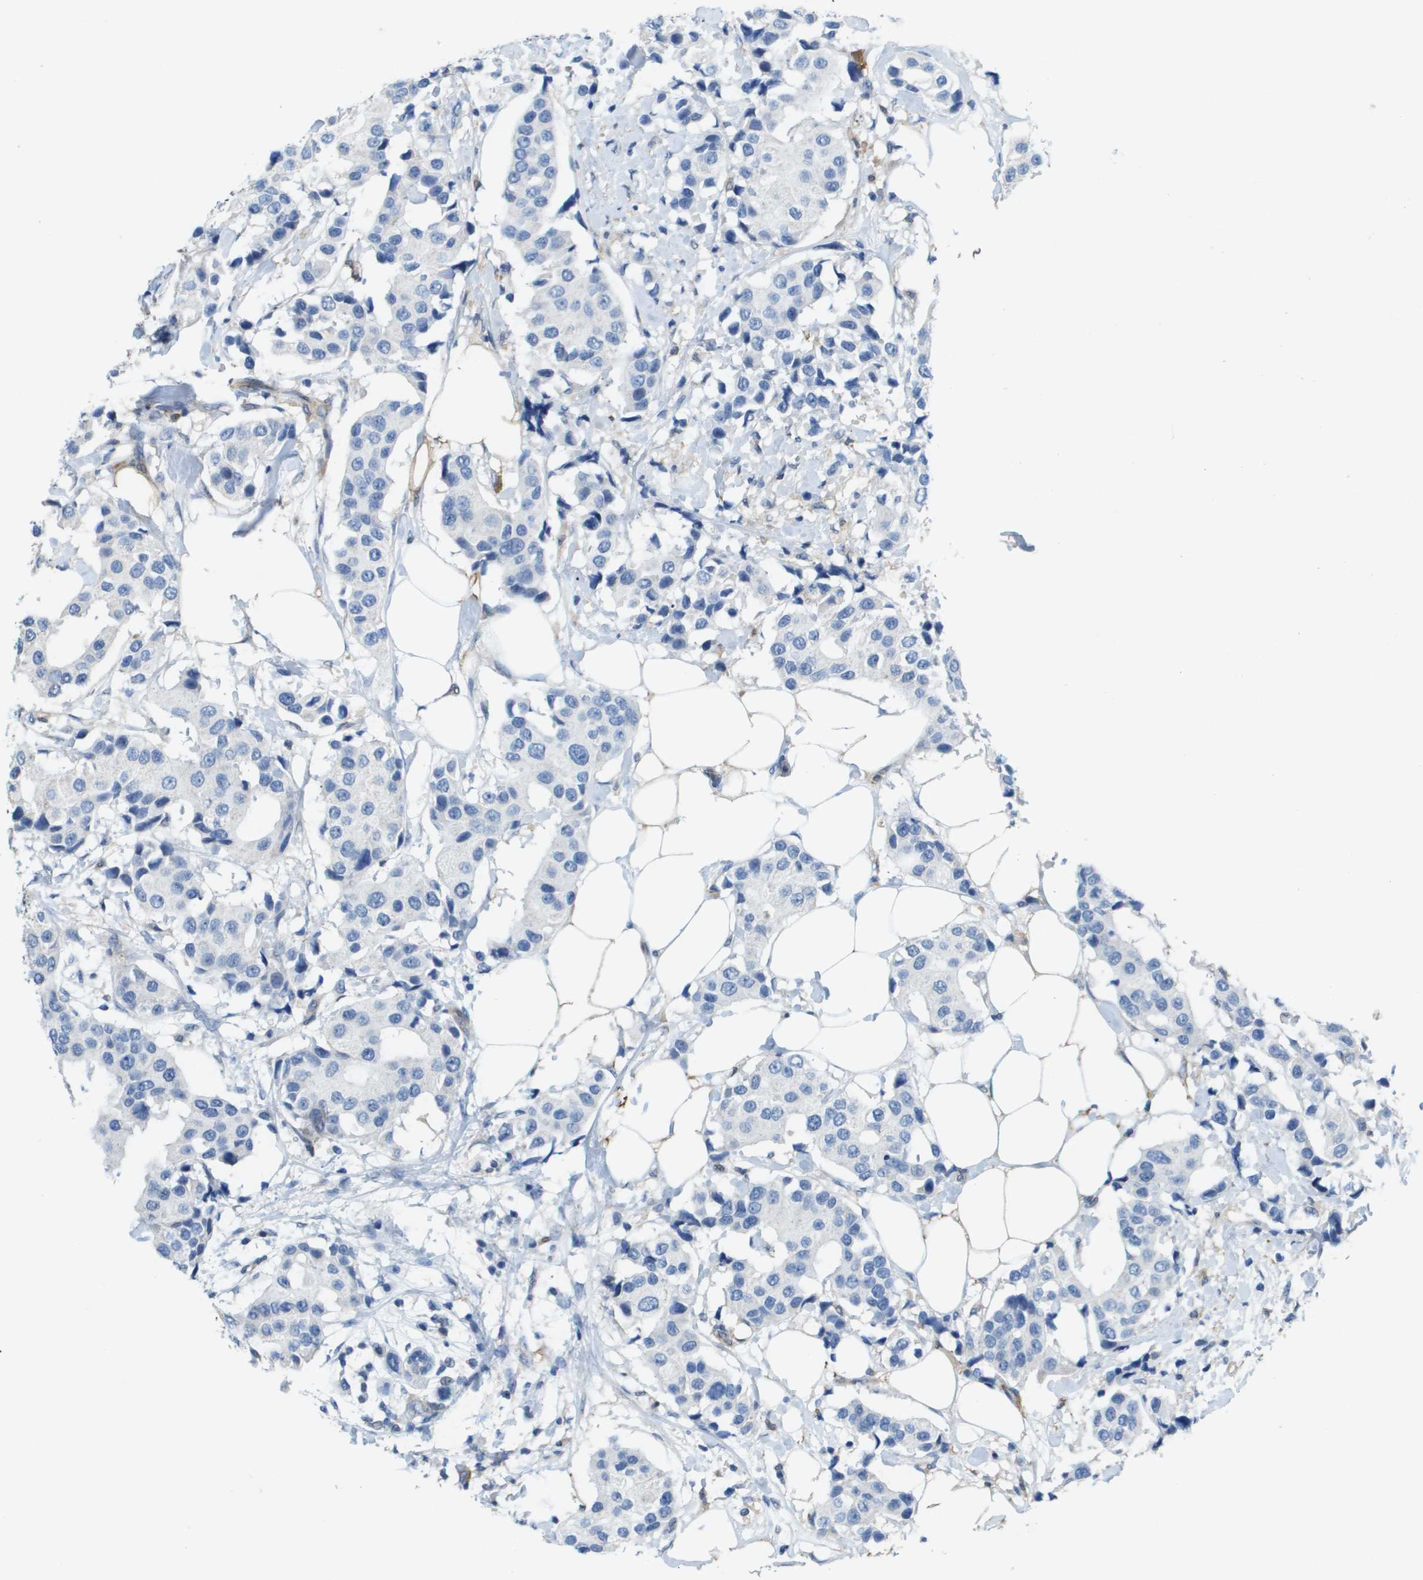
{"staining": {"intensity": "negative", "quantity": "none", "location": "none"}, "tissue": "breast cancer", "cell_type": "Tumor cells", "image_type": "cancer", "snomed": [{"axis": "morphology", "description": "Normal tissue, NOS"}, {"axis": "morphology", "description": "Duct carcinoma"}, {"axis": "topography", "description": "Breast"}], "caption": "Tumor cells show no significant protein positivity in infiltrating ductal carcinoma (breast).", "gene": "FABP5", "patient": {"sex": "female", "age": 39}}